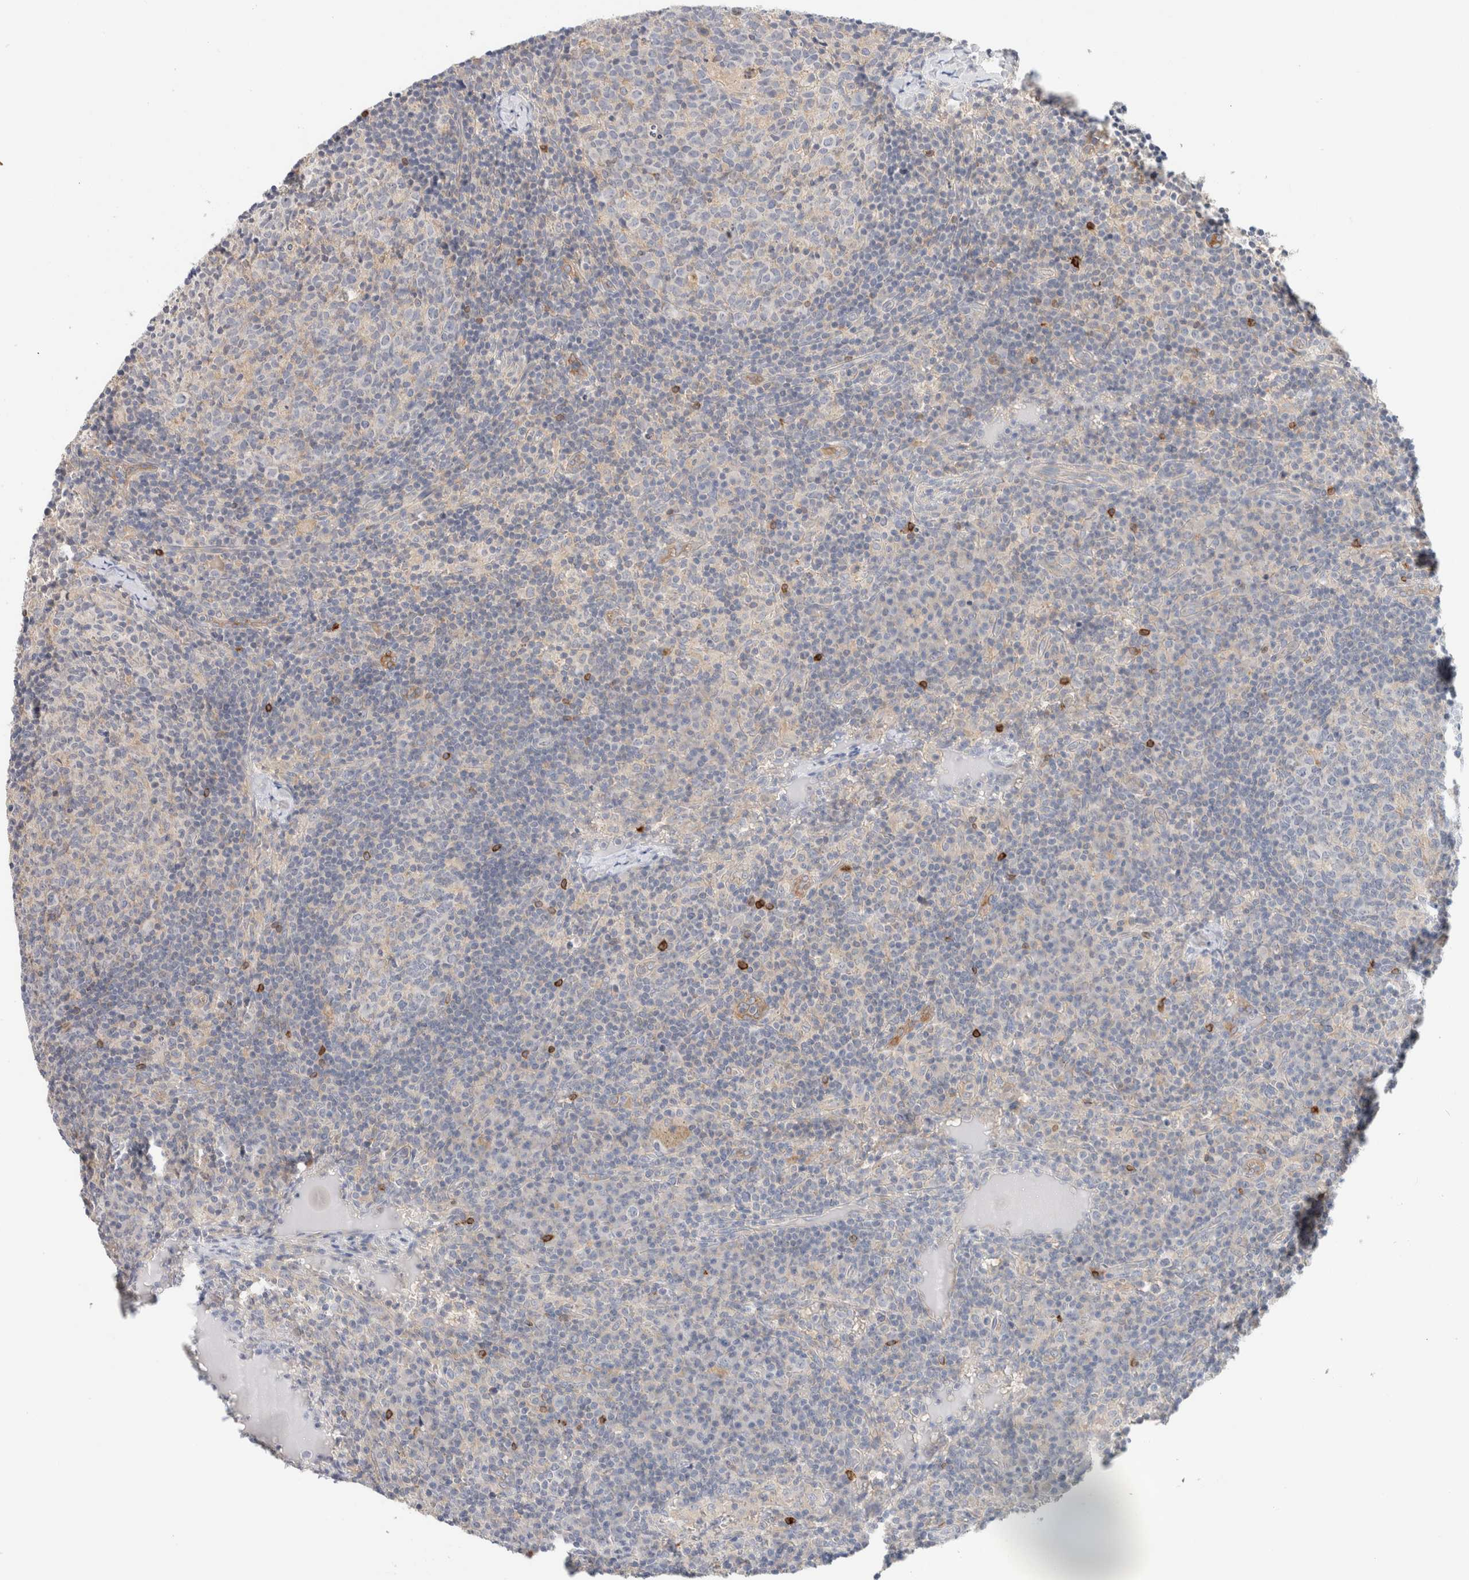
{"staining": {"intensity": "negative", "quantity": "none", "location": "none"}, "tissue": "lymph node", "cell_type": "Germinal center cells", "image_type": "normal", "snomed": [{"axis": "morphology", "description": "Normal tissue, NOS"}, {"axis": "morphology", "description": "Inflammation, NOS"}, {"axis": "topography", "description": "Lymph node"}], "caption": "High magnification brightfield microscopy of unremarkable lymph node stained with DAB (3,3'-diaminobenzidine) (brown) and counterstained with hematoxylin (blue): germinal center cells show no significant expression.", "gene": "SDR16C5", "patient": {"sex": "male", "age": 55}}